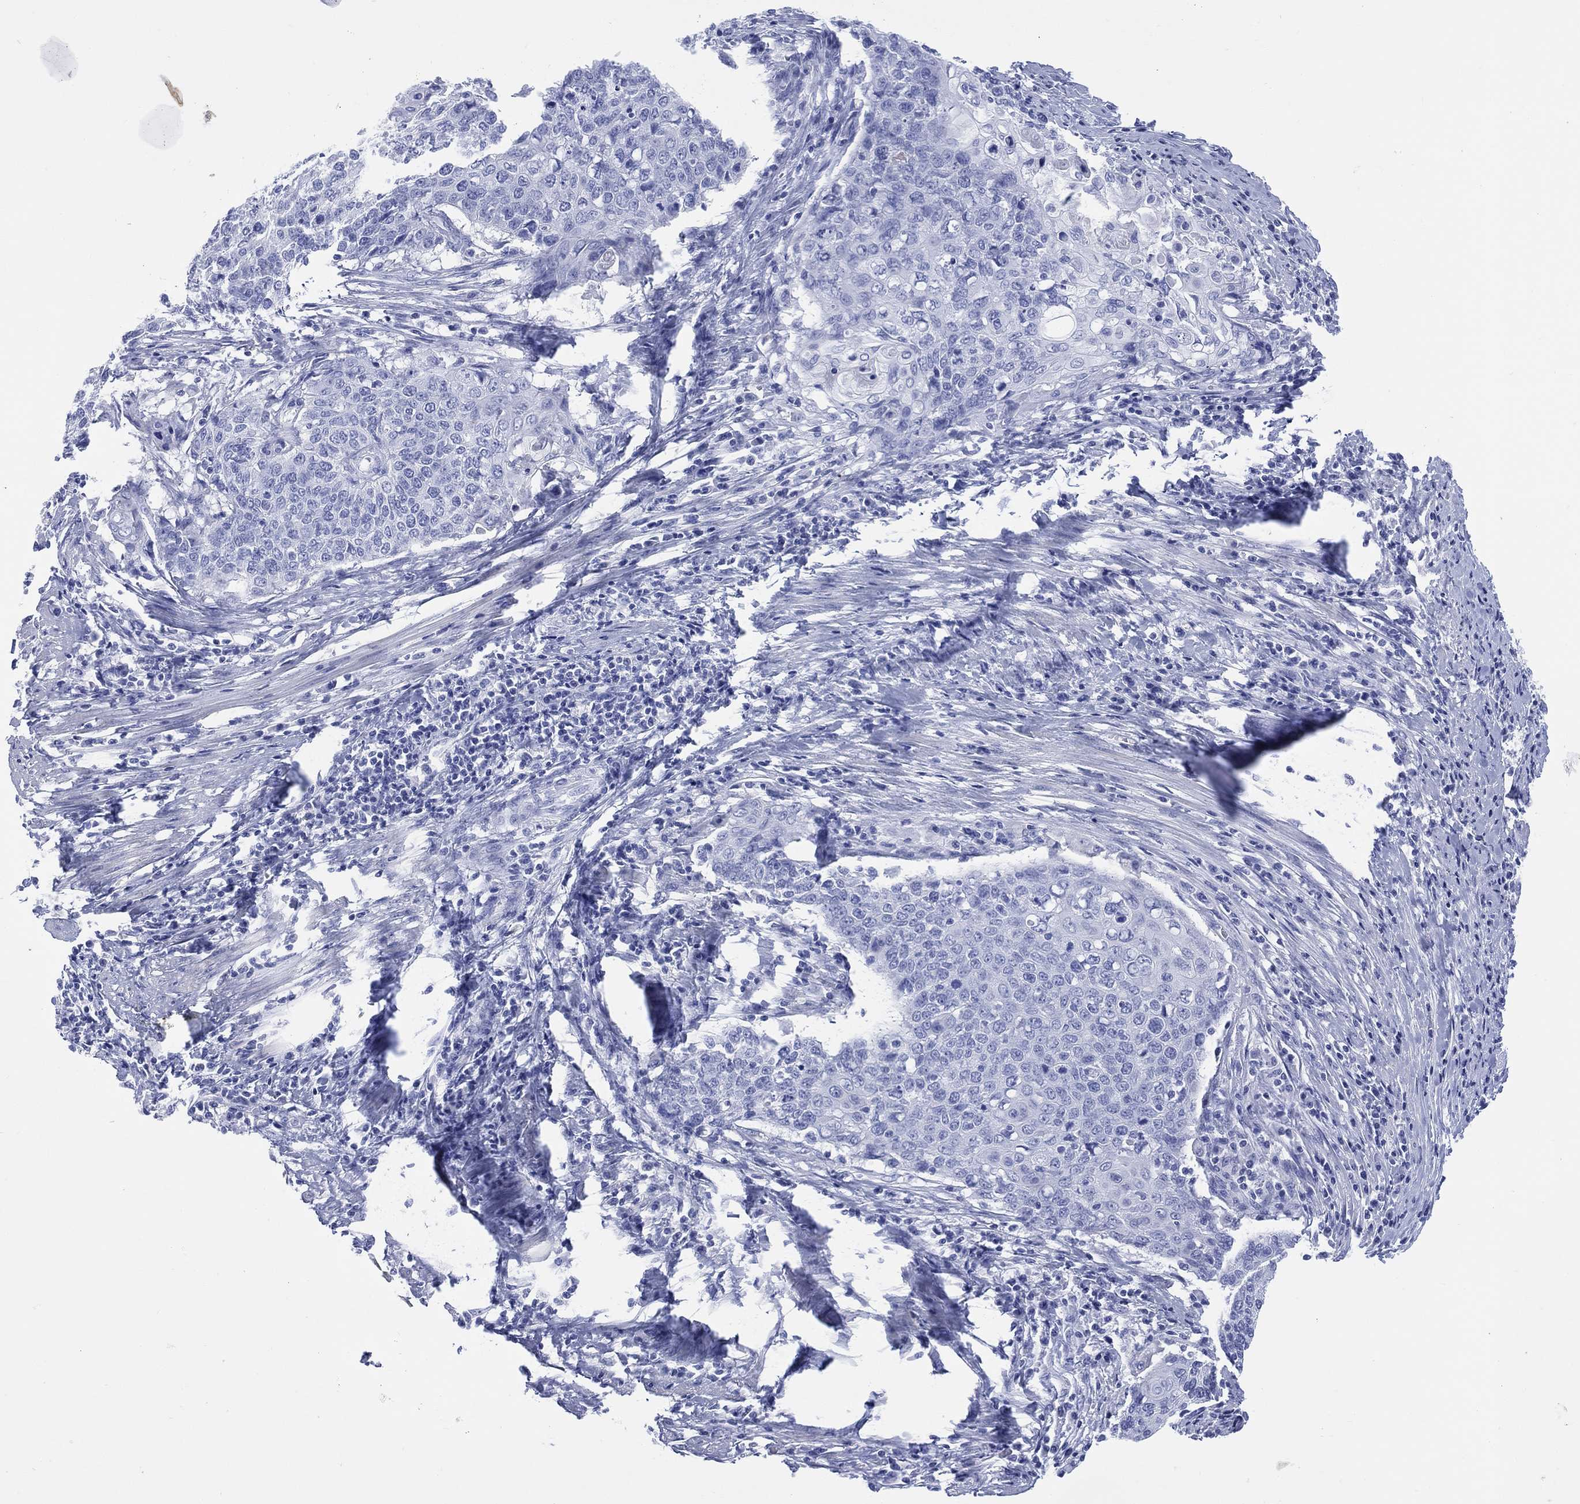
{"staining": {"intensity": "negative", "quantity": "none", "location": "none"}, "tissue": "cervical cancer", "cell_type": "Tumor cells", "image_type": "cancer", "snomed": [{"axis": "morphology", "description": "Squamous cell carcinoma, NOS"}, {"axis": "topography", "description": "Cervix"}], "caption": "Immunohistochemistry (IHC) of cervical cancer (squamous cell carcinoma) displays no staining in tumor cells.", "gene": "LRRD1", "patient": {"sex": "female", "age": 39}}